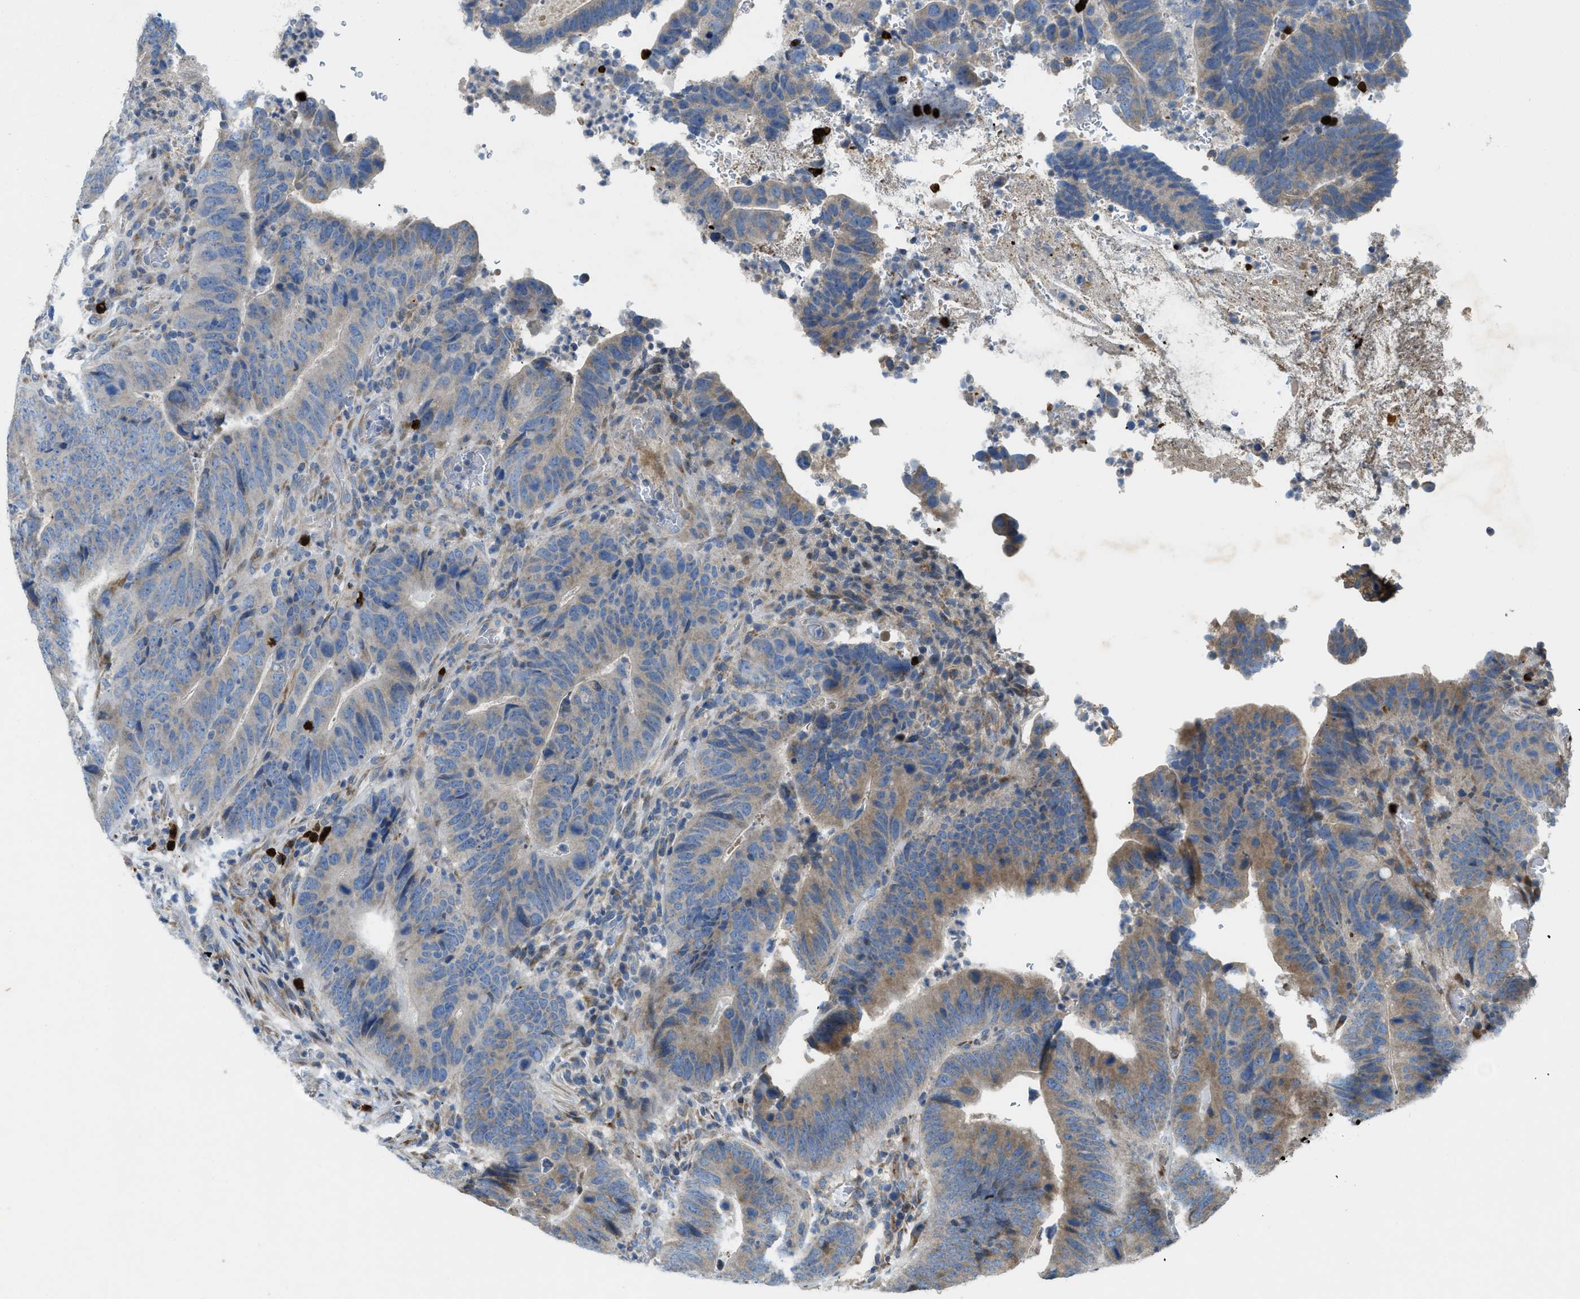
{"staining": {"intensity": "weak", "quantity": ">75%", "location": "cytoplasmic/membranous"}, "tissue": "colorectal cancer", "cell_type": "Tumor cells", "image_type": "cancer", "snomed": [{"axis": "morphology", "description": "Adenocarcinoma, NOS"}, {"axis": "topography", "description": "Colon"}], "caption": "There is low levels of weak cytoplasmic/membranous staining in tumor cells of colorectal cancer (adenocarcinoma), as demonstrated by immunohistochemical staining (brown color).", "gene": "TMEM68", "patient": {"sex": "male", "age": 56}}